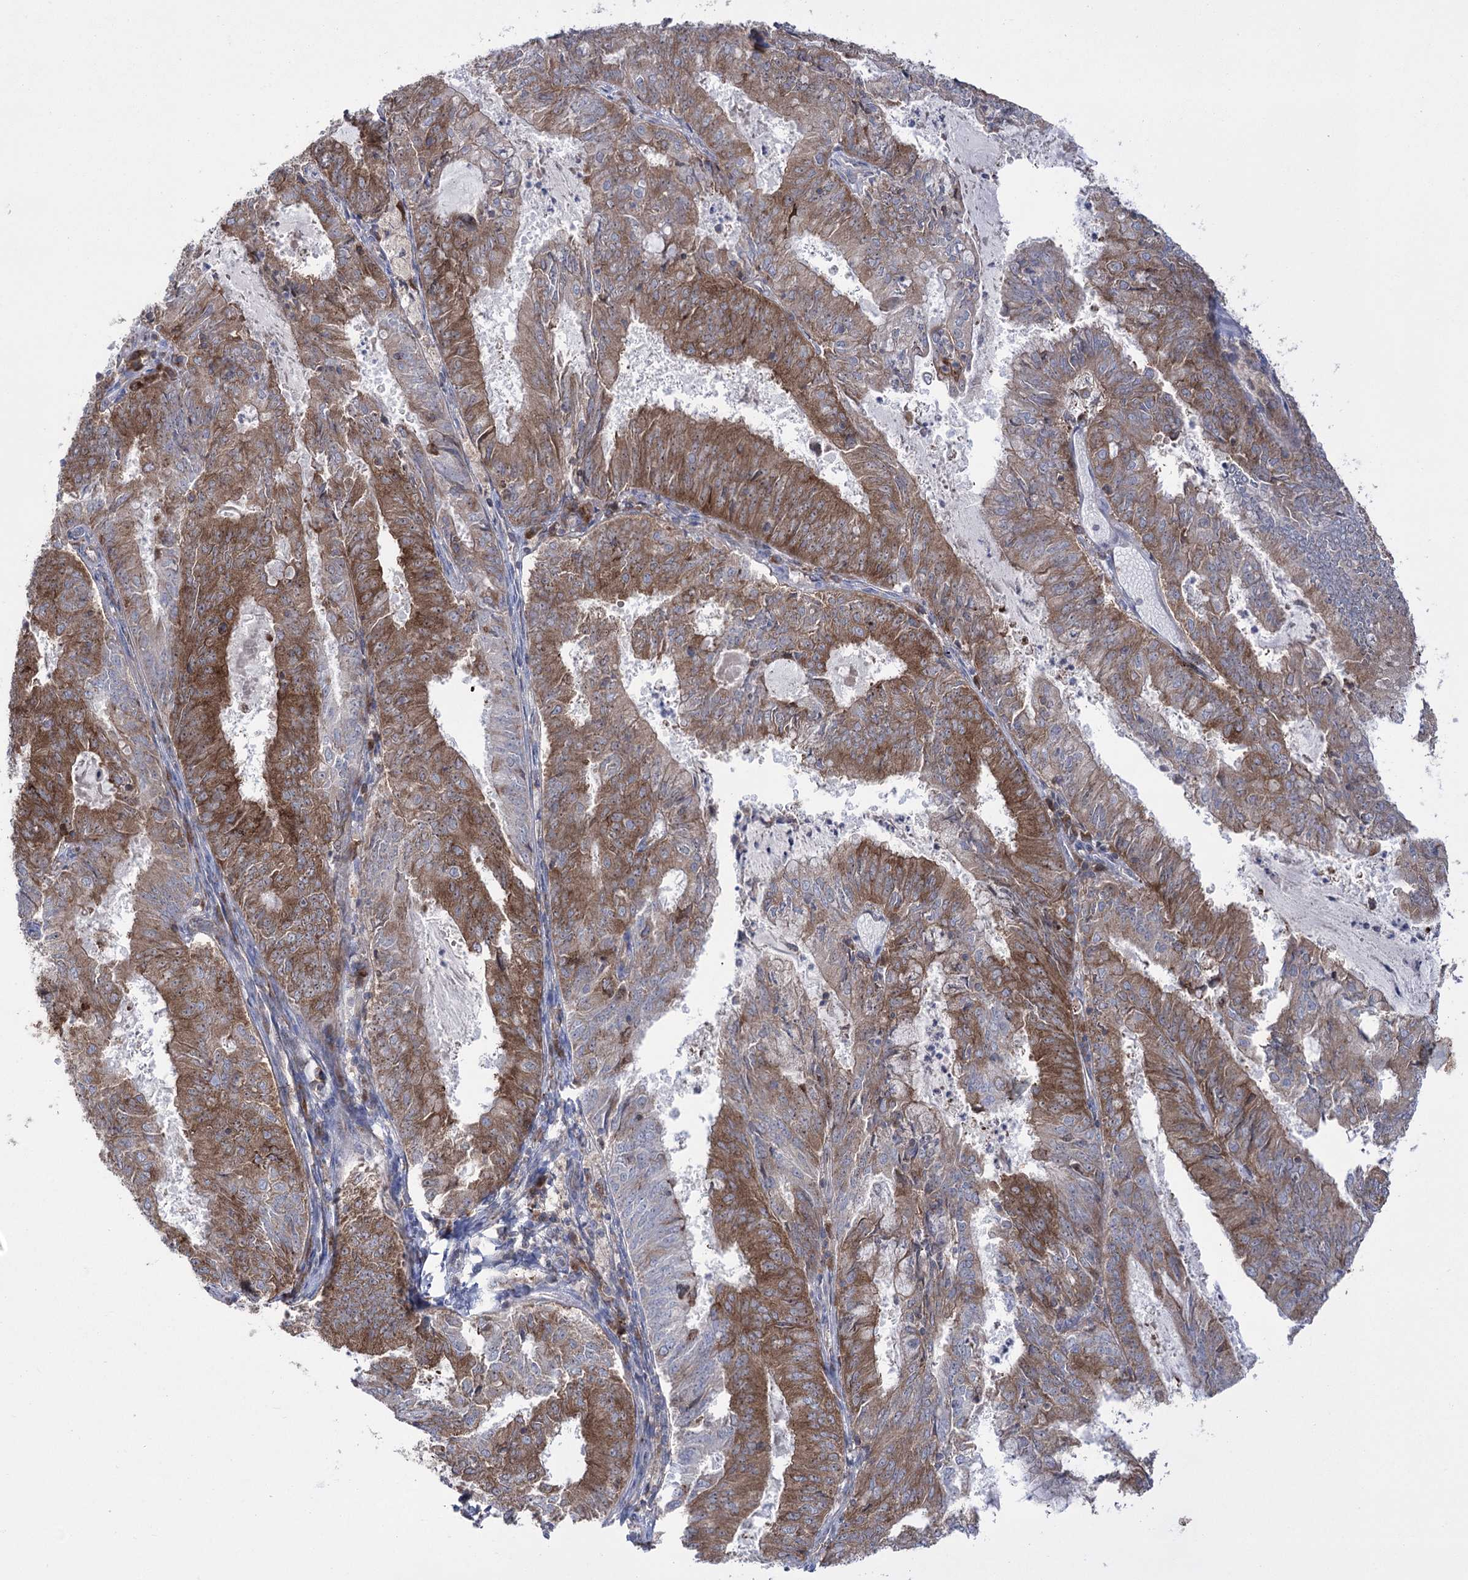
{"staining": {"intensity": "moderate", "quantity": ">75%", "location": "cytoplasmic/membranous"}, "tissue": "endometrial cancer", "cell_type": "Tumor cells", "image_type": "cancer", "snomed": [{"axis": "morphology", "description": "Adenocarcinoma, NOS"}, {"axis": "topography", "description": "Endometrium"}], "caption": "Brown immunohistochemical staining in human endometrial cancer exhibits moderate cytoplasmic/membranous expression in about >75% of tumor cells.", "gene": "ZNF622", "patient": {"sex": "female", "age": 57}}